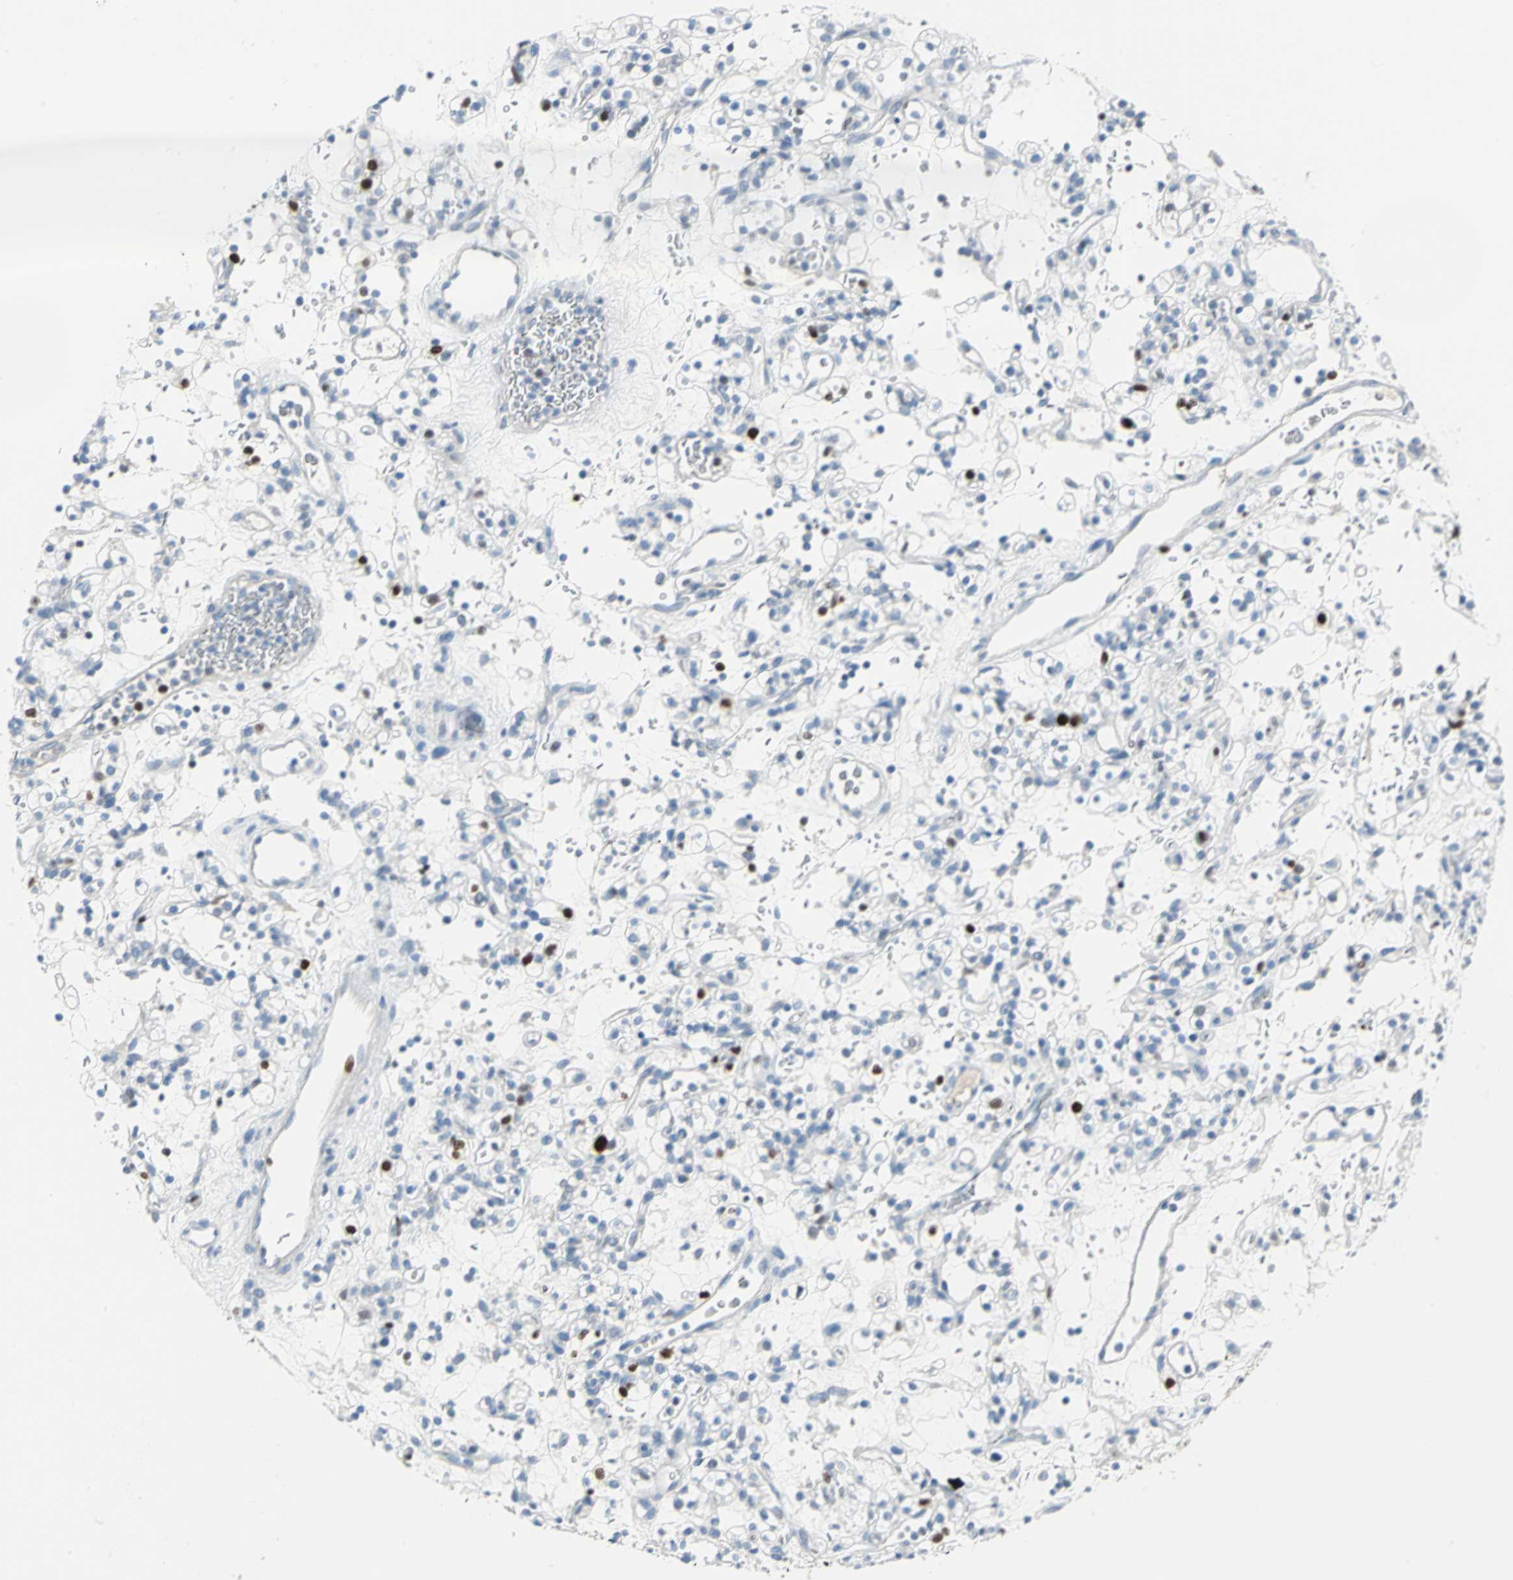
{"staining": {"intensity": "strong", "quantity": "<25%", "location": "nuclear"}, "tissue": "renal cancer", "cell_type": "Tumor cells", "image_type": "cancer", "snomed": [{"axis": "morphology", "description": "Normal tissue, NOS"}, {"axis": "morphology", "description": "Adenocarcinoma, NOS"}, {"axis": "topography", "description": "Kidney"}], "caption": "A brown stain shows strong nuclear positivity of a protein in adenocarcinoma (renal) tumor cells.", "gene": "MCM4", "patient": {"sex": "female", "age": 72}}